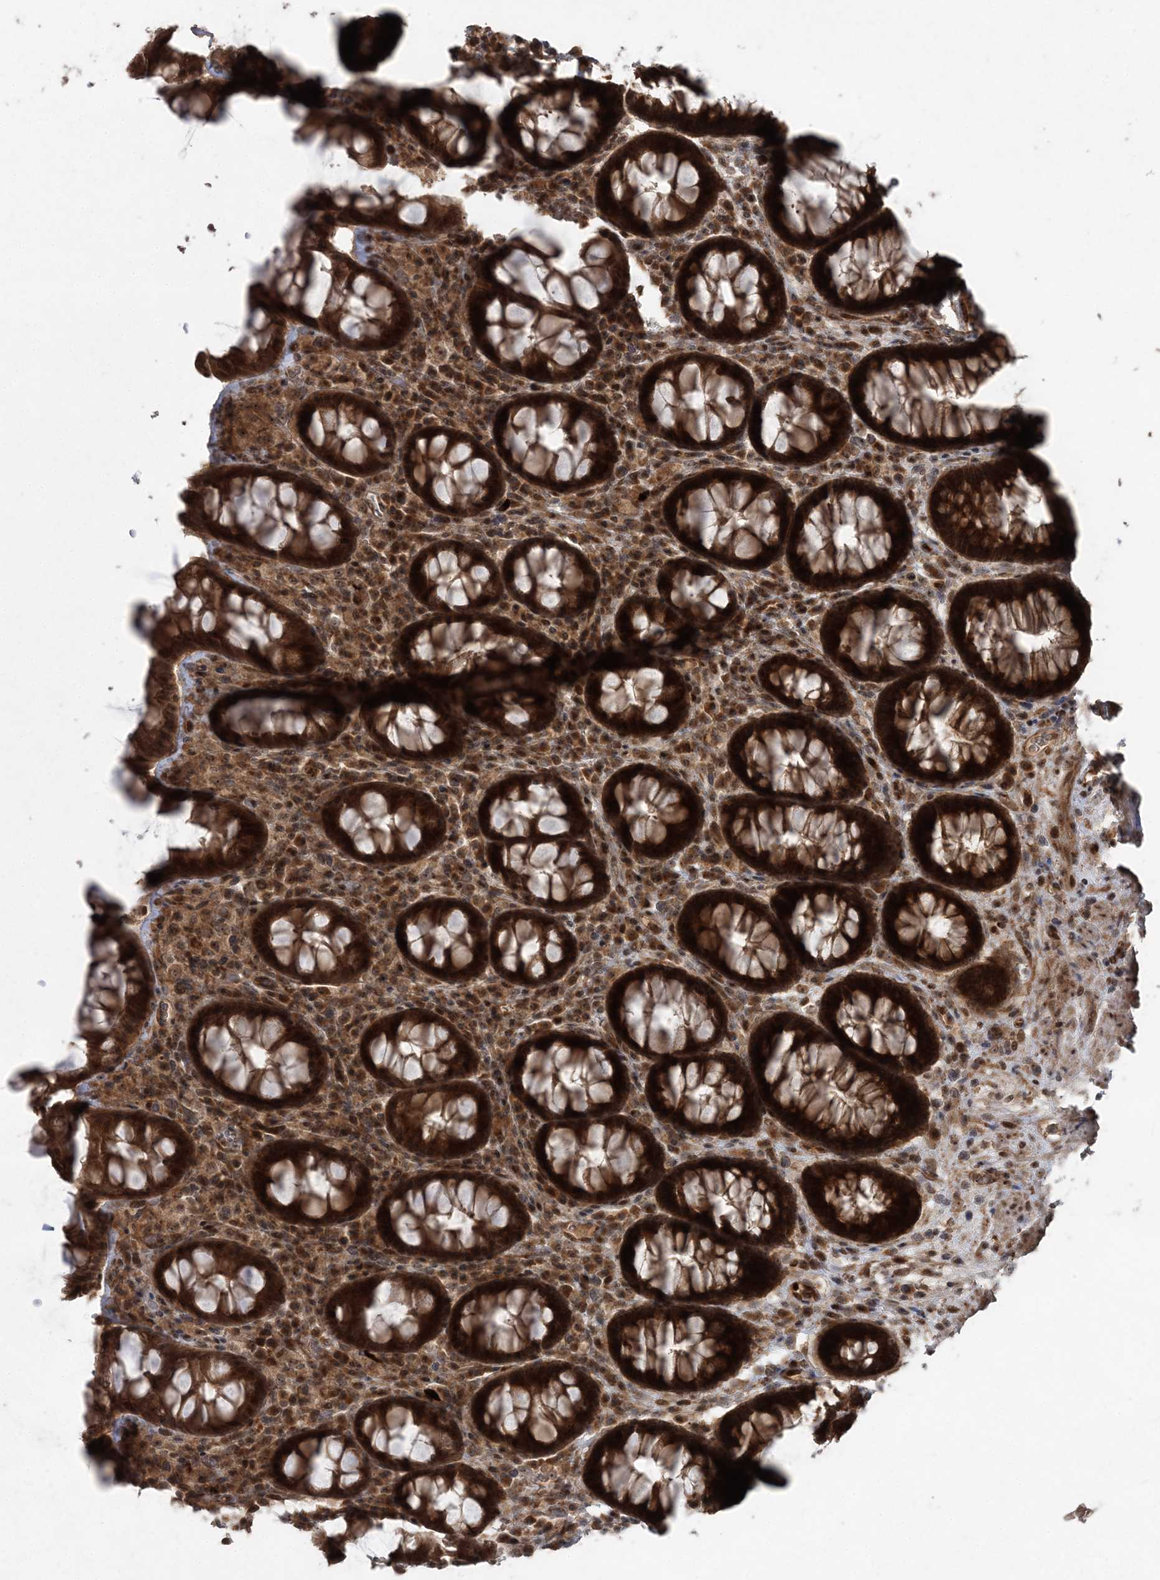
{"staining": {"intensity": "strong", "quantity": ">75%", "location": "cytoplasmic/membranous,nuclear"}, "tissue": "rectum", "cell_type": "Glandular cells", "image_type": "normal", "snomed": [{"axis": "morphology", "description": "Normal tissue, NOS"}, {"axis": "topography", "description": "Rectum"}], "caption": "Protein analysis of normal rectum exhibits strong cytoplasmic/membranous,nuclear positivity in approximately >75% of glandular cells. (DAB (3,3'-diaminobenzidine) IHC, brown staining for protein, blue staining for nuclei).", "gene": "SERINC1", "patient": {"sex": "male", "age": 64}}